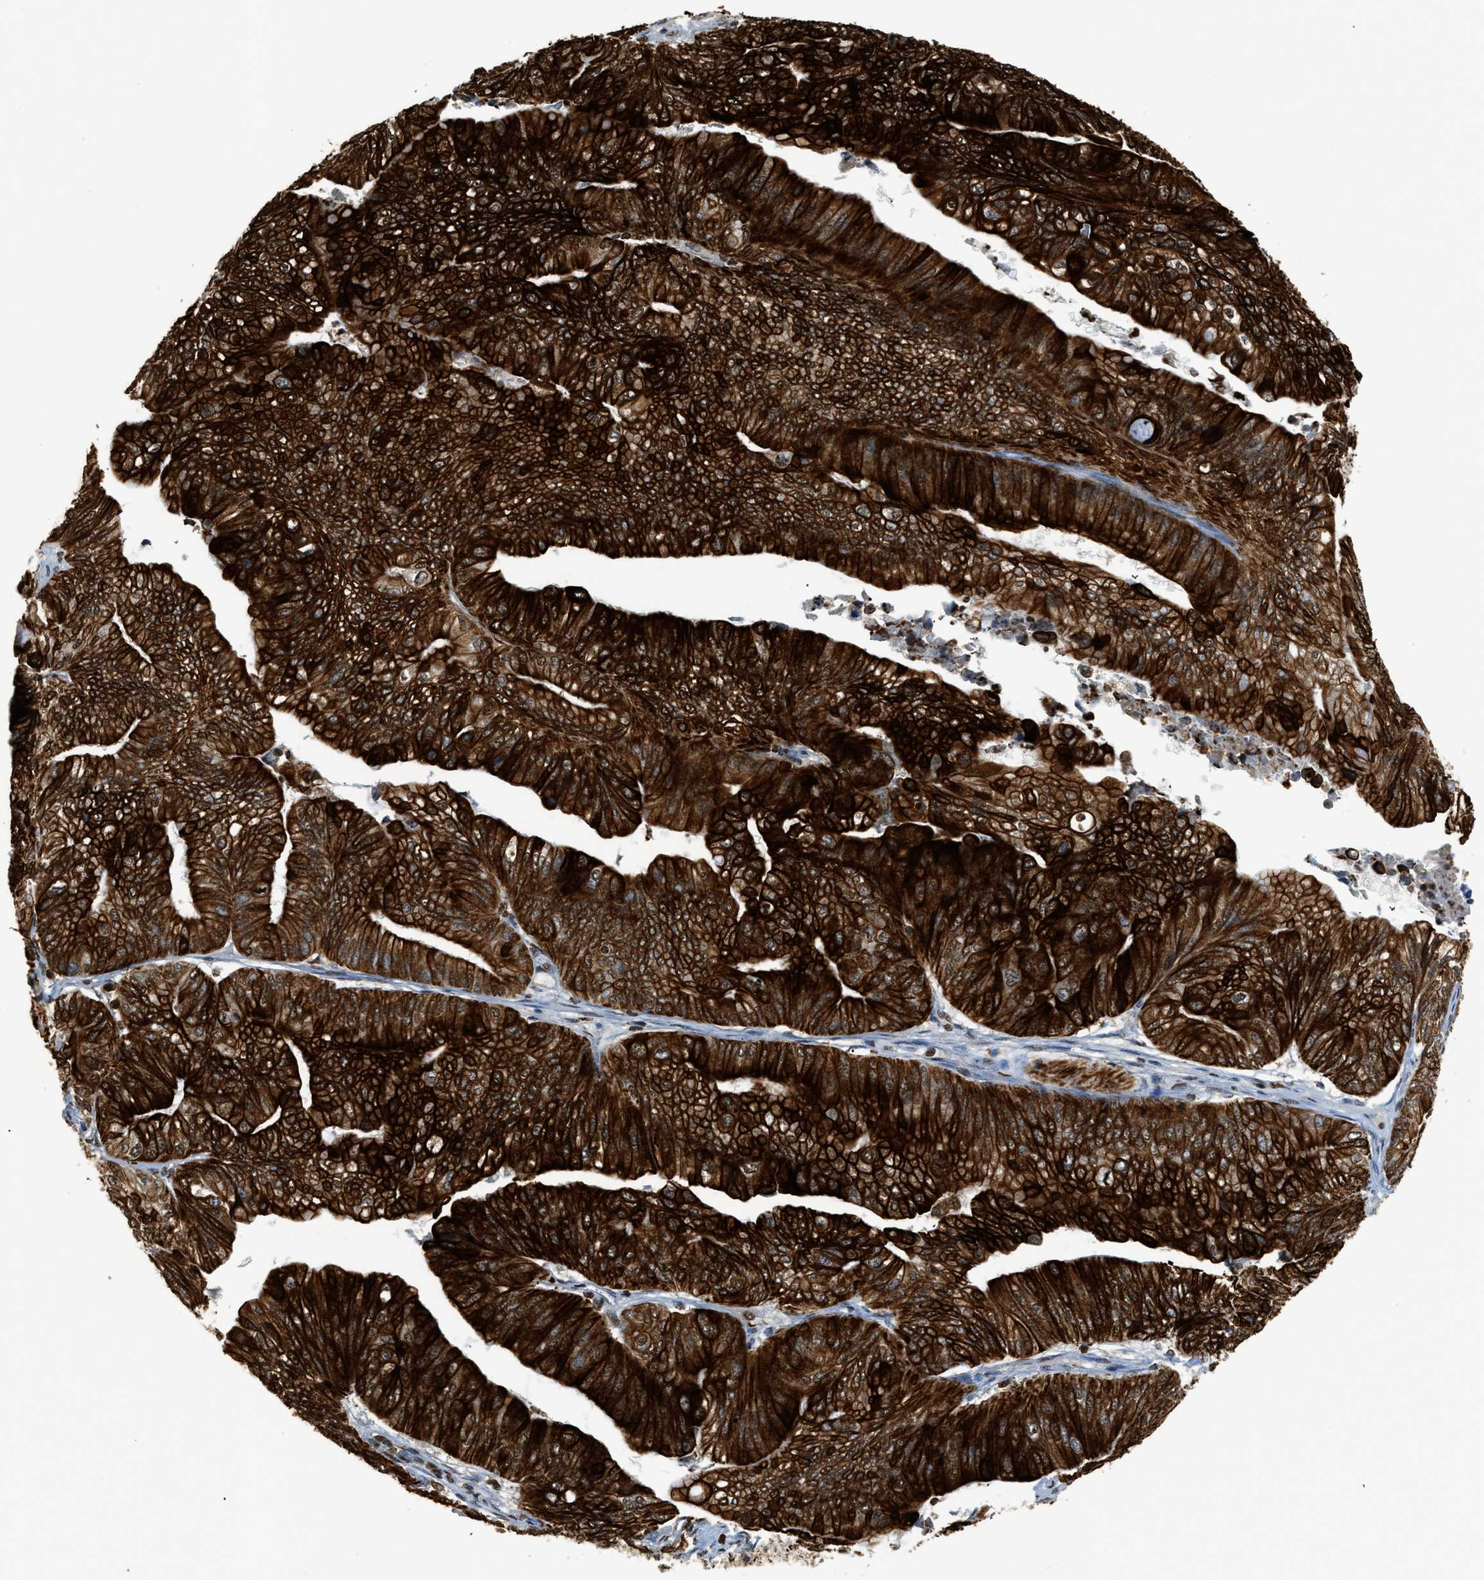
{"staining": {"intensity": "strong", "quantity": ">75%", "location": "cytoplasmic/membranous"}, "tissue": "ovarian cancer", "cell_type": "Tumor cells", "image_type": "cancer", "snomed": [{"axis": "morphology", "description": "Cystadenocarcinoma, mucinous, NOS"}, {"axis": "topography", "description": "Ovary"}], "caption": "Tumor cells reveal strong cytoplasmic/membranous positivity in about >75% of cells in ovarian mucinous cystadenocarcinoma.", "gene": "NR5A2", "patient": {"sex": "female", "age": 61}}